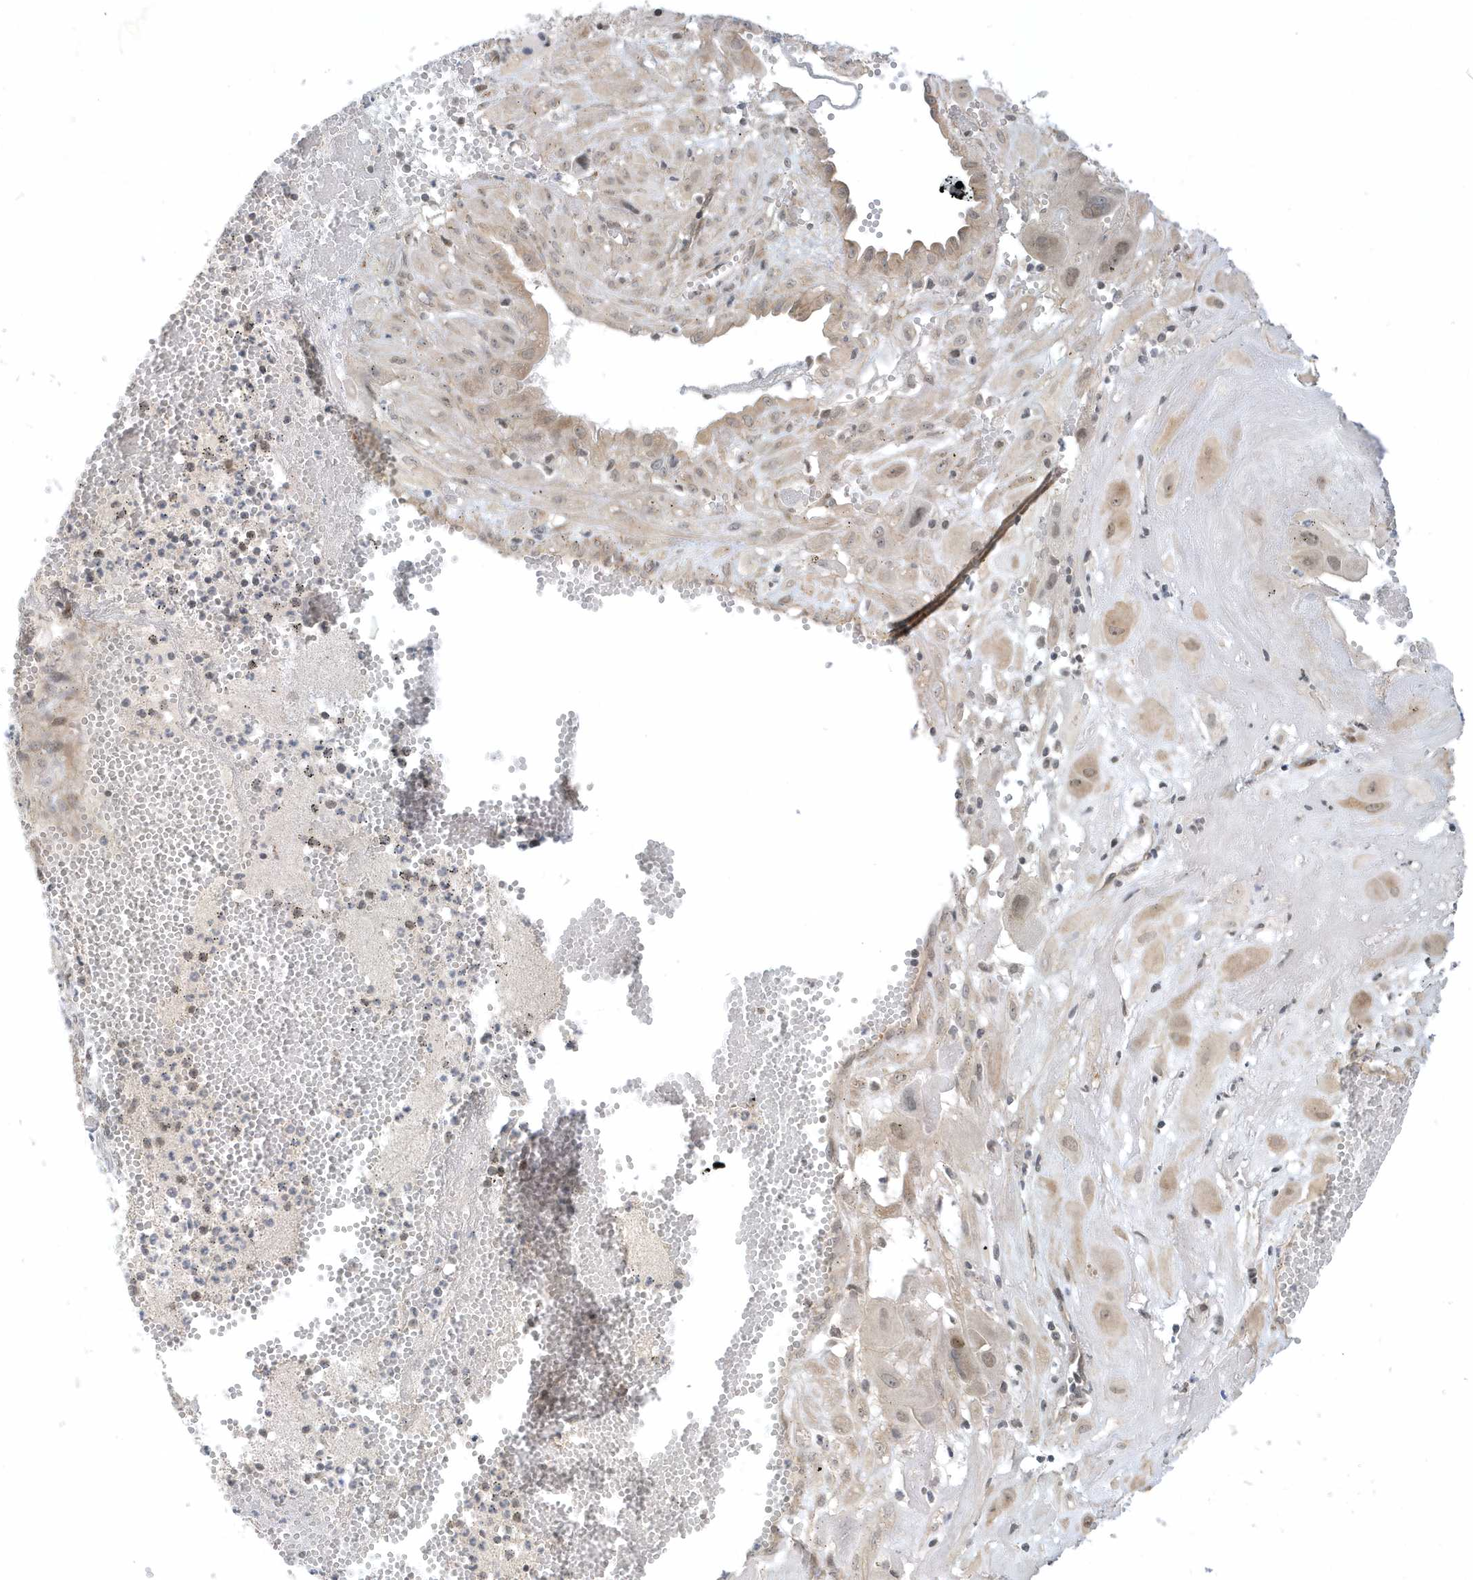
{"staining": {"intensity": "weak", "quantity": "25%-75%", "location": "cytoplasmic/membranous,nuclear"}, "tissue": "cervical cancer", "cell_type": "Tumor cells", "image_type": "cancer", "snomed": [{"axis": "morphology", "description": "Squamous cell carcinoma, NOS"}, {"axis": "topography", "description": "Cervix"}], "caption": "Weak cytoplasmic/membranous and nuclear staining for a protein is identified in approximately 25%-75% of tumor cells of cervical cancer using immunohistochemistry (IHC).", "gene": "USP53", "patient": {"sex": "female", "age": 34}}